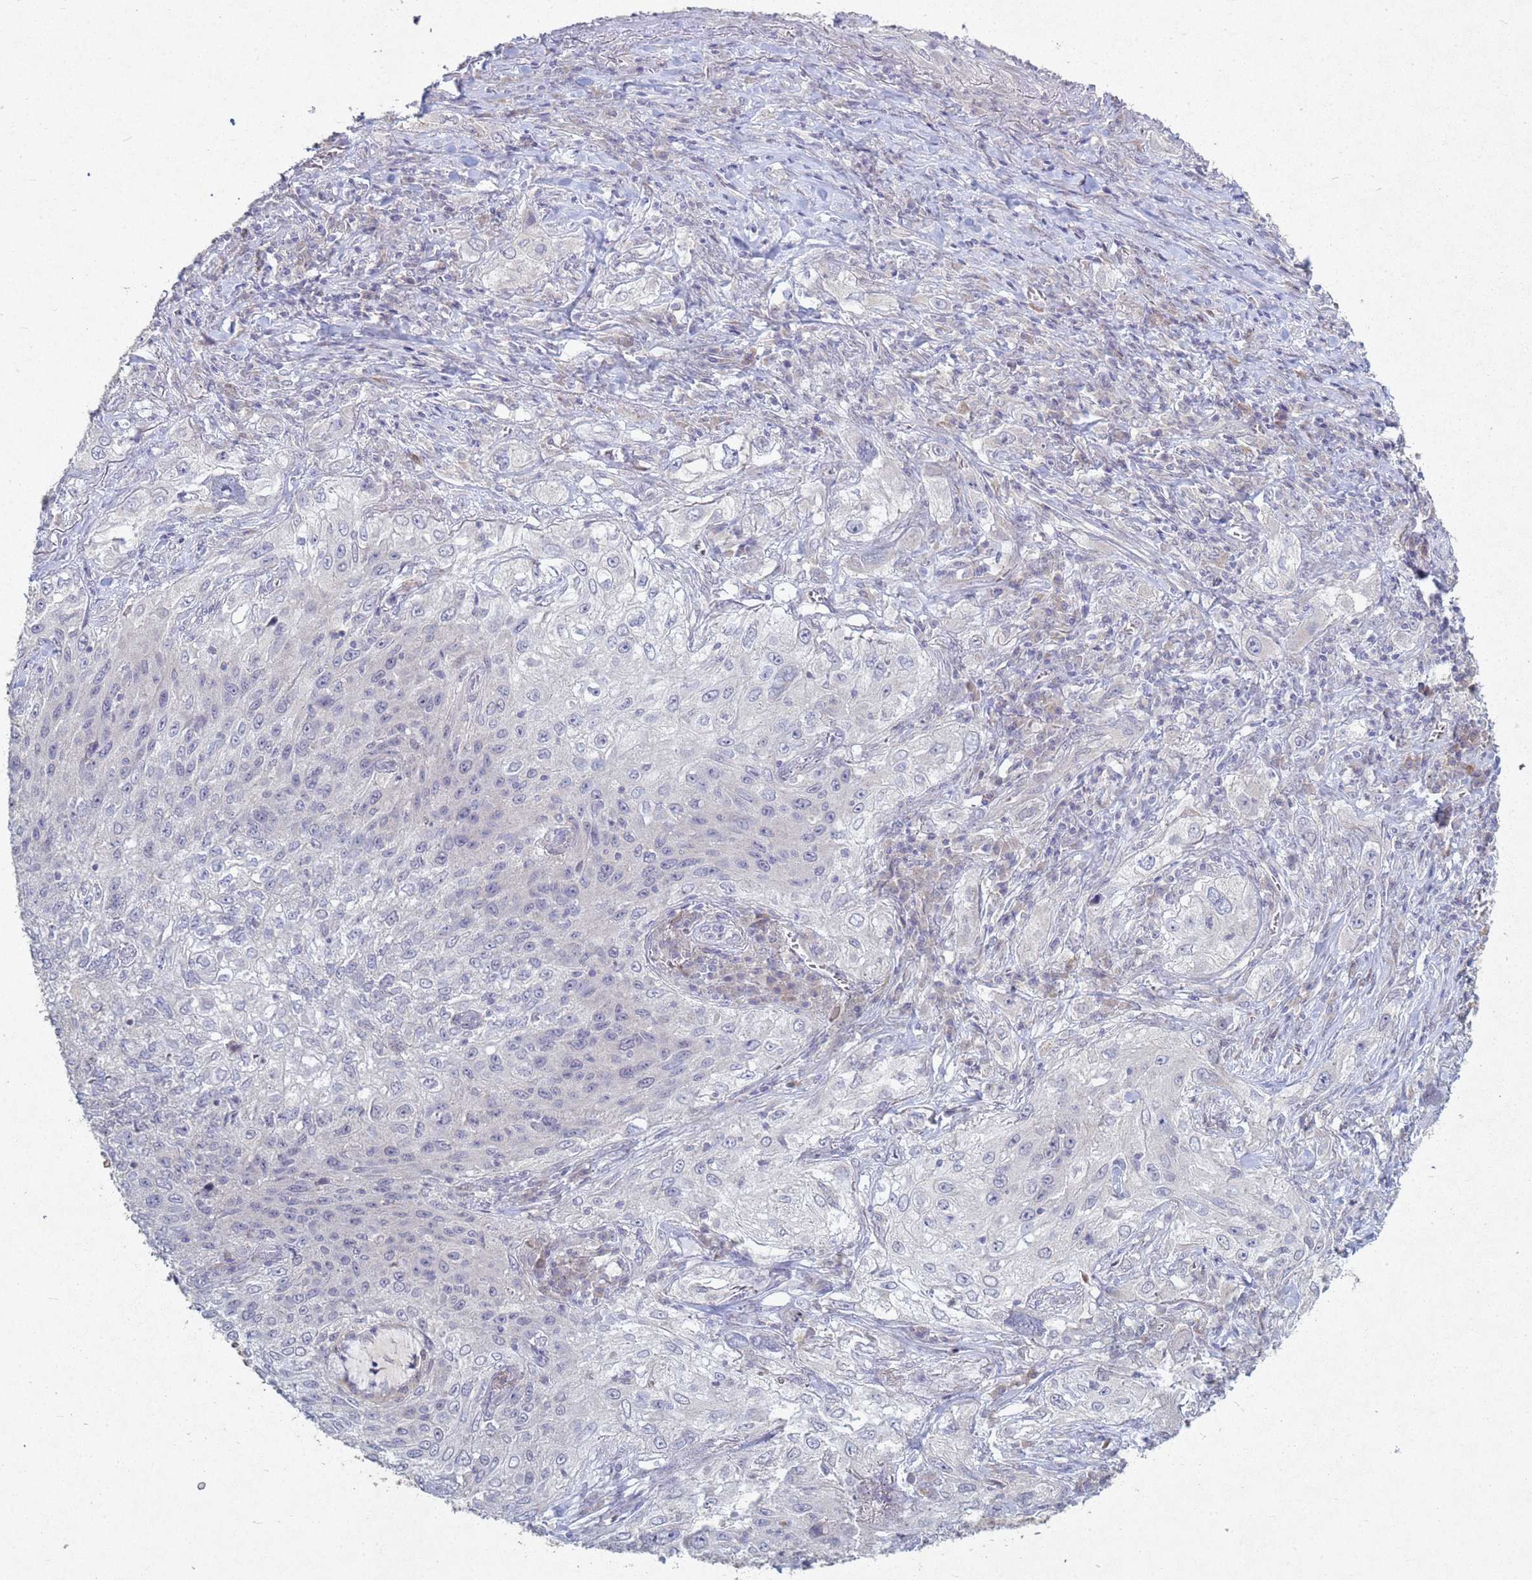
{"staining": {"intensity": "negative", "quantity": "none", "location": "none"}, "tissue": "lung cancer", "cell_type": "Tumor cells", "image_type": "cancer", "snomed": [{"axis": "morphology", "description": "Squamous cell carcinoma, NOS"}, {"axis": "topography", "description": "Lung"}], "caption": "Lung squamous cell carcinoma stained for a protein using immunohistochemistry (IHC) reveals no staining tumor cells.", "gene": "TNPO2", "patient": {"sex": "female", "age": 69}}